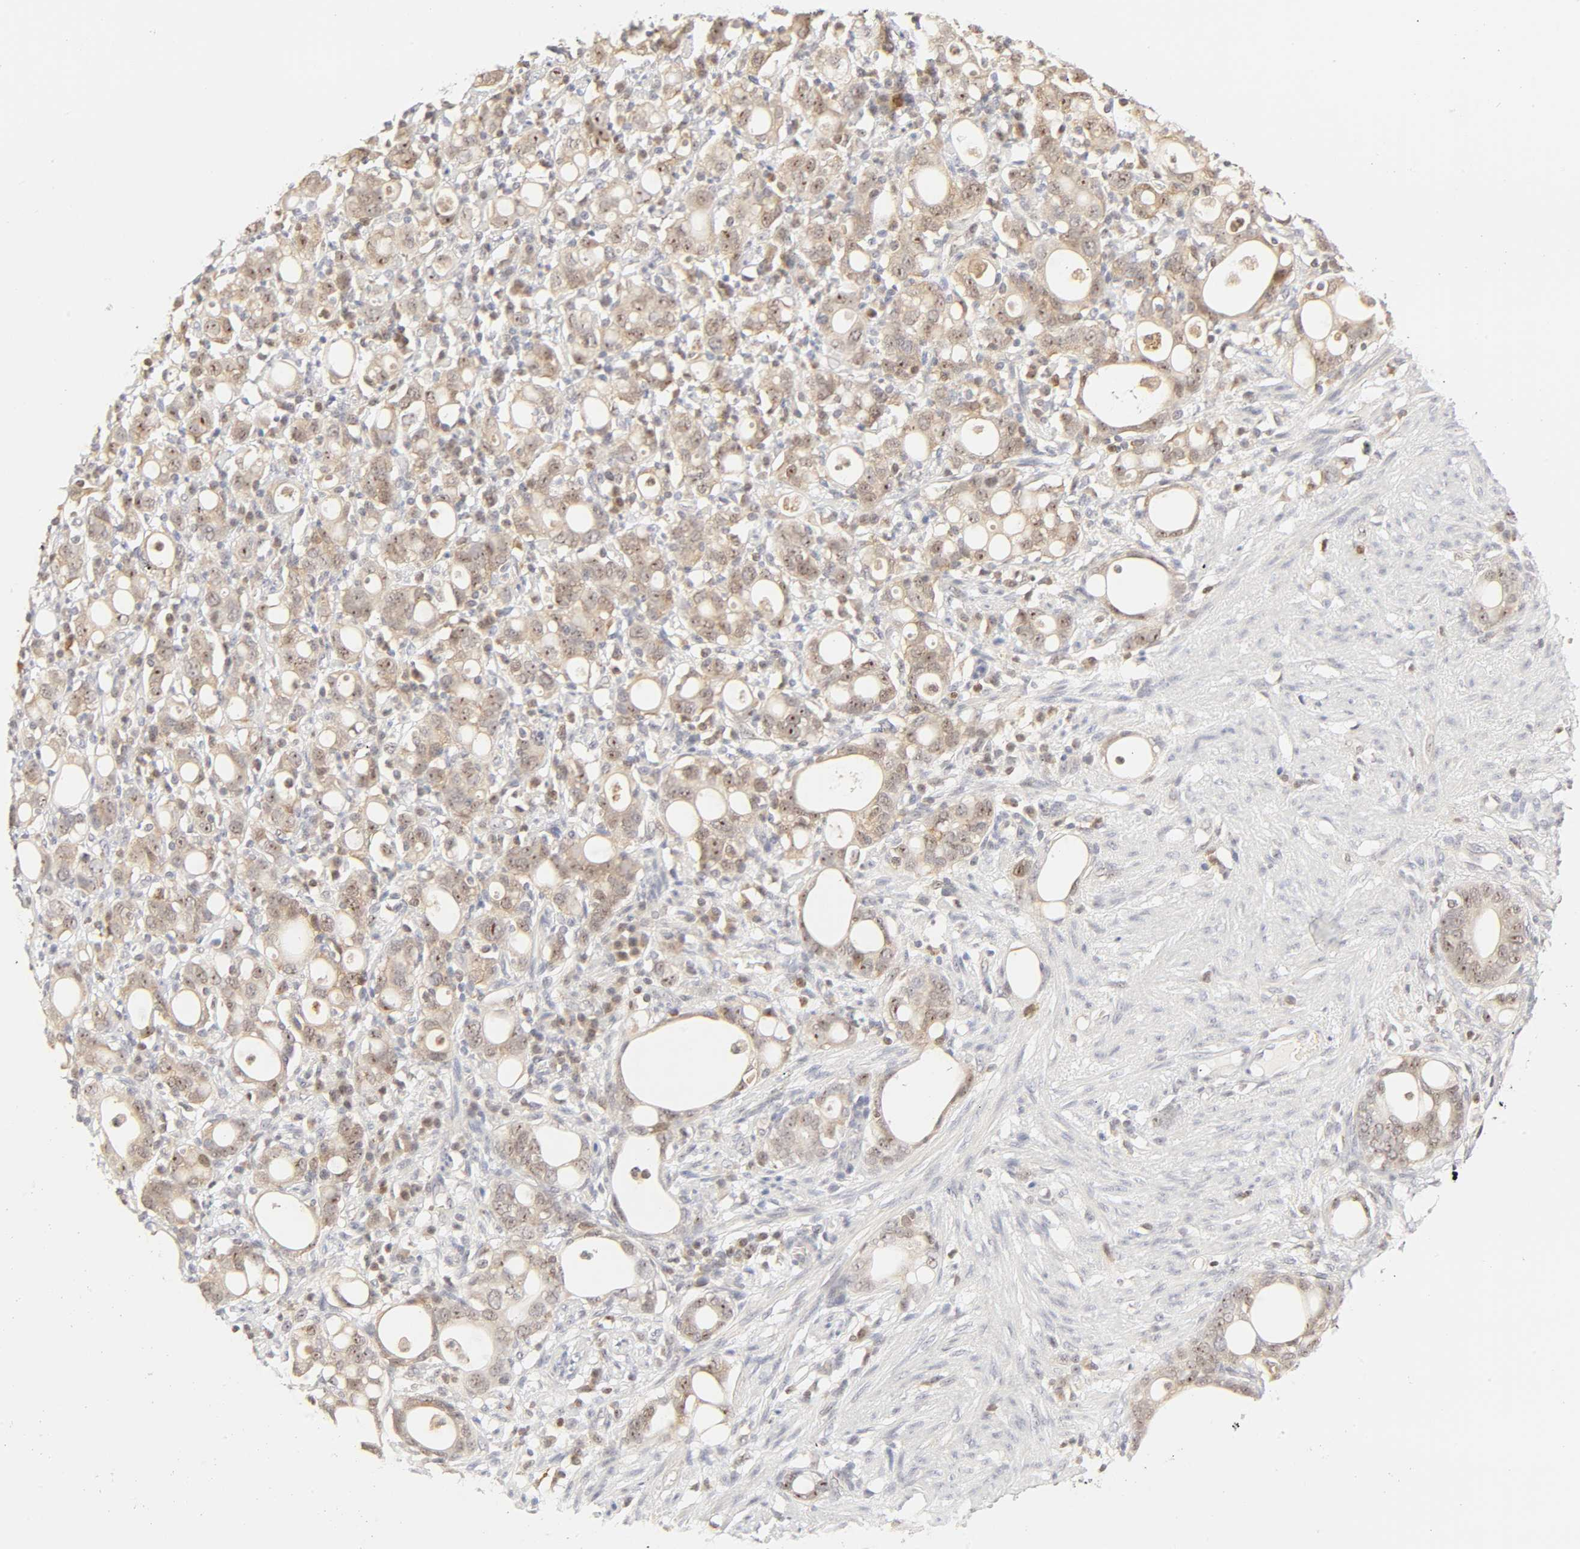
{"staining": {"intensity": "weak", "quantity": "25%-75%", "location": "cytoplasmic/membranous,nuclear"}, "tissue": "stomach cancer", "cell_type": "Tumor cells", "image_type": "cancer", "snomed": [{"axis": "morphology", "description": "Adenocarcinoma, NOS"}, {"axis": "topography", "description": "Stomach"}], "caption": "A brown stain shows weak cytoplasmic/membranous and nuclear staining of a protein in human stomach cancer (adenocarcinoma) tumor cells. The staining is performed using DAB brown chromogen to label protein expression. The nuclei are counter-stained blue using hematoxylin.", "gene": "KIF2A", "patient": {"sex": "female", "age": 75}}